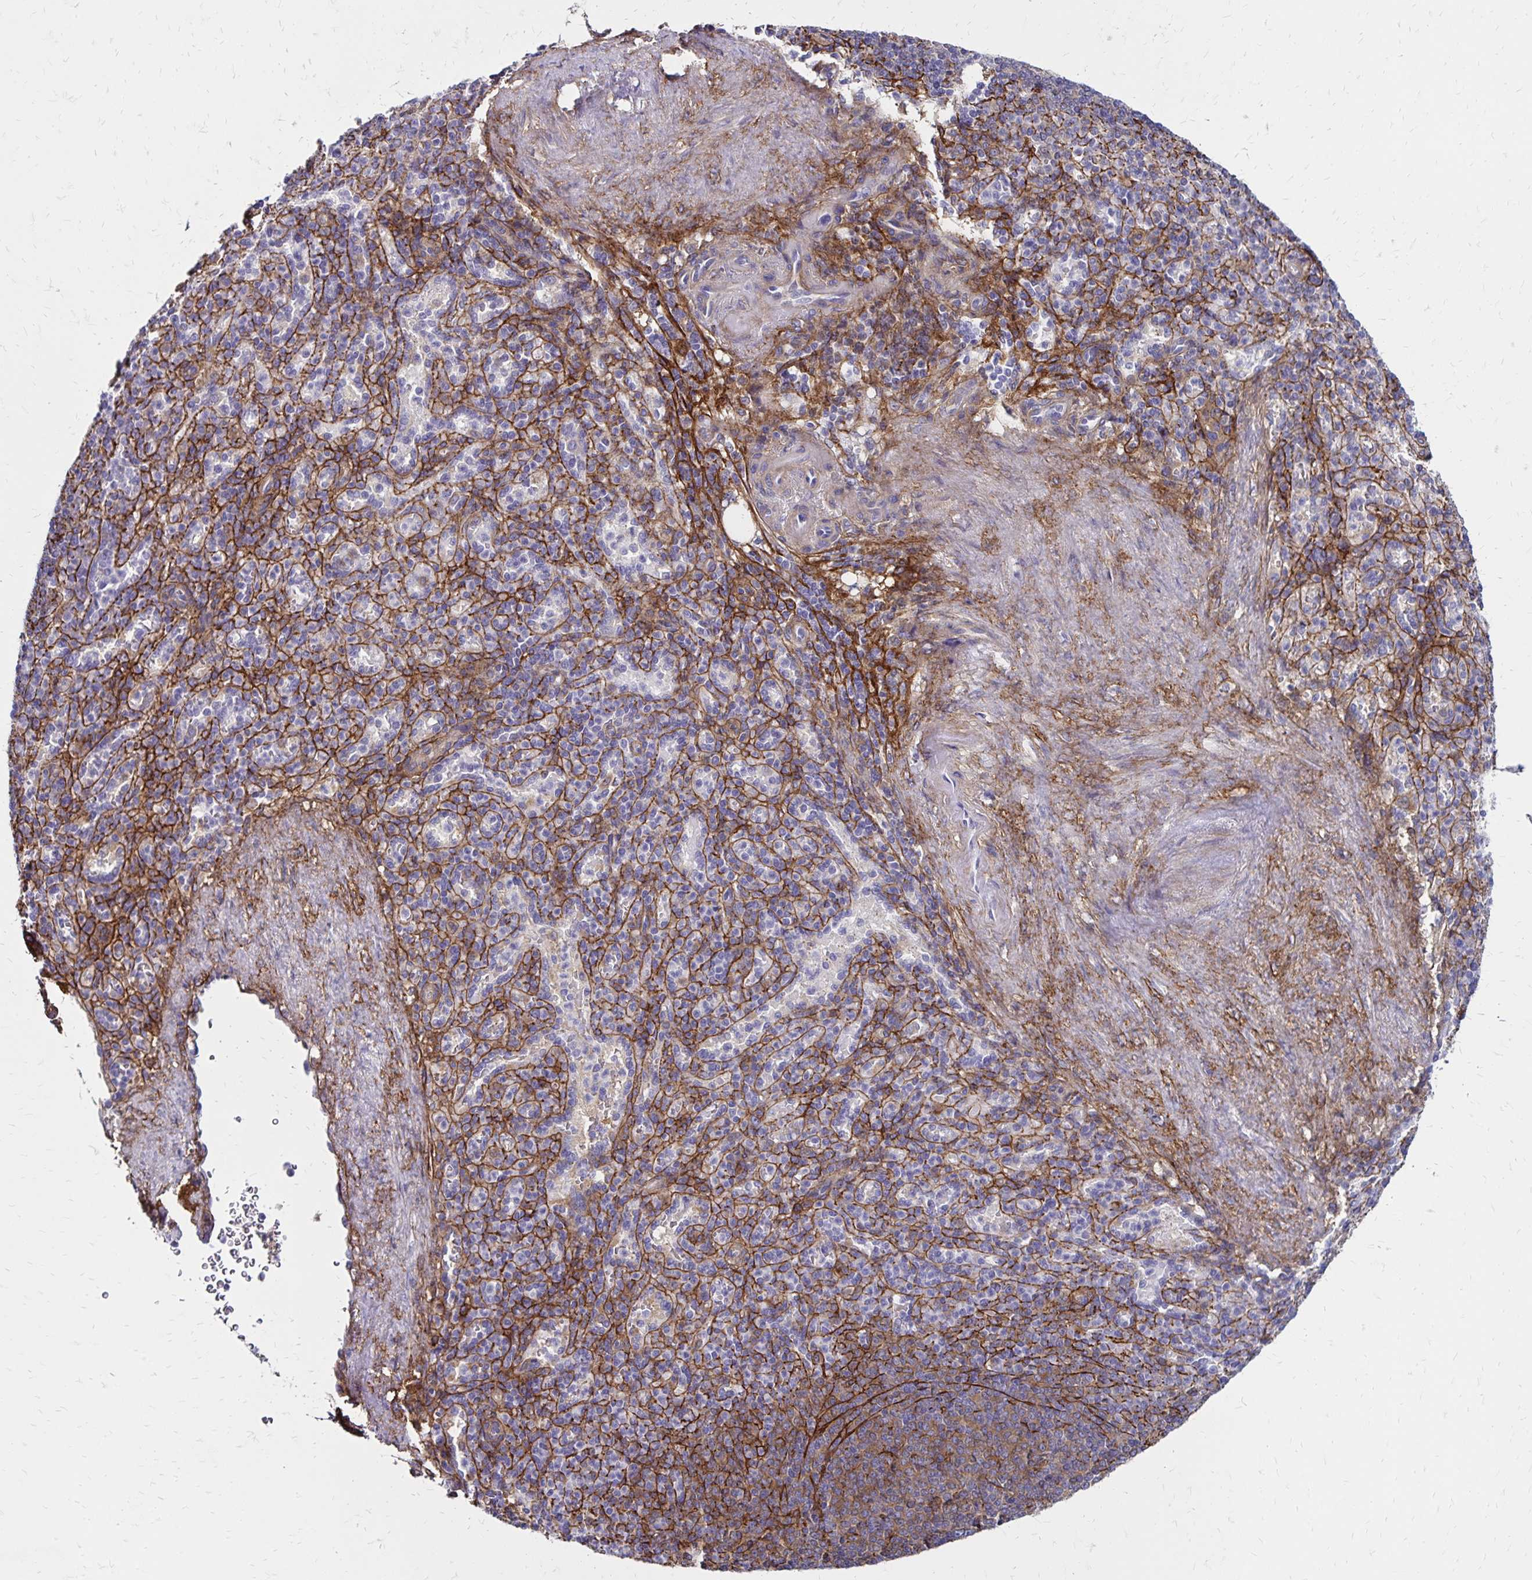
{"staining": {"intensity": "negative", "quantity": "none", "location": "none"}, "tissue": "spleen", "cell_type": "Cells in red pulp", "image_type": "normal", "snomed": [{"axis": "morphology", "description": "Normal tissue, NOS"}, {"axis": "topography", "description": "Spleen"}], "caption": "A high-resolution photomicrograph shows immunohistochemistry staining of unremarkable spleen, which reveals no significant staining in cells in red pulp.", "gene": "TNS3", "patient": {"sex": "female", "age": 74}}